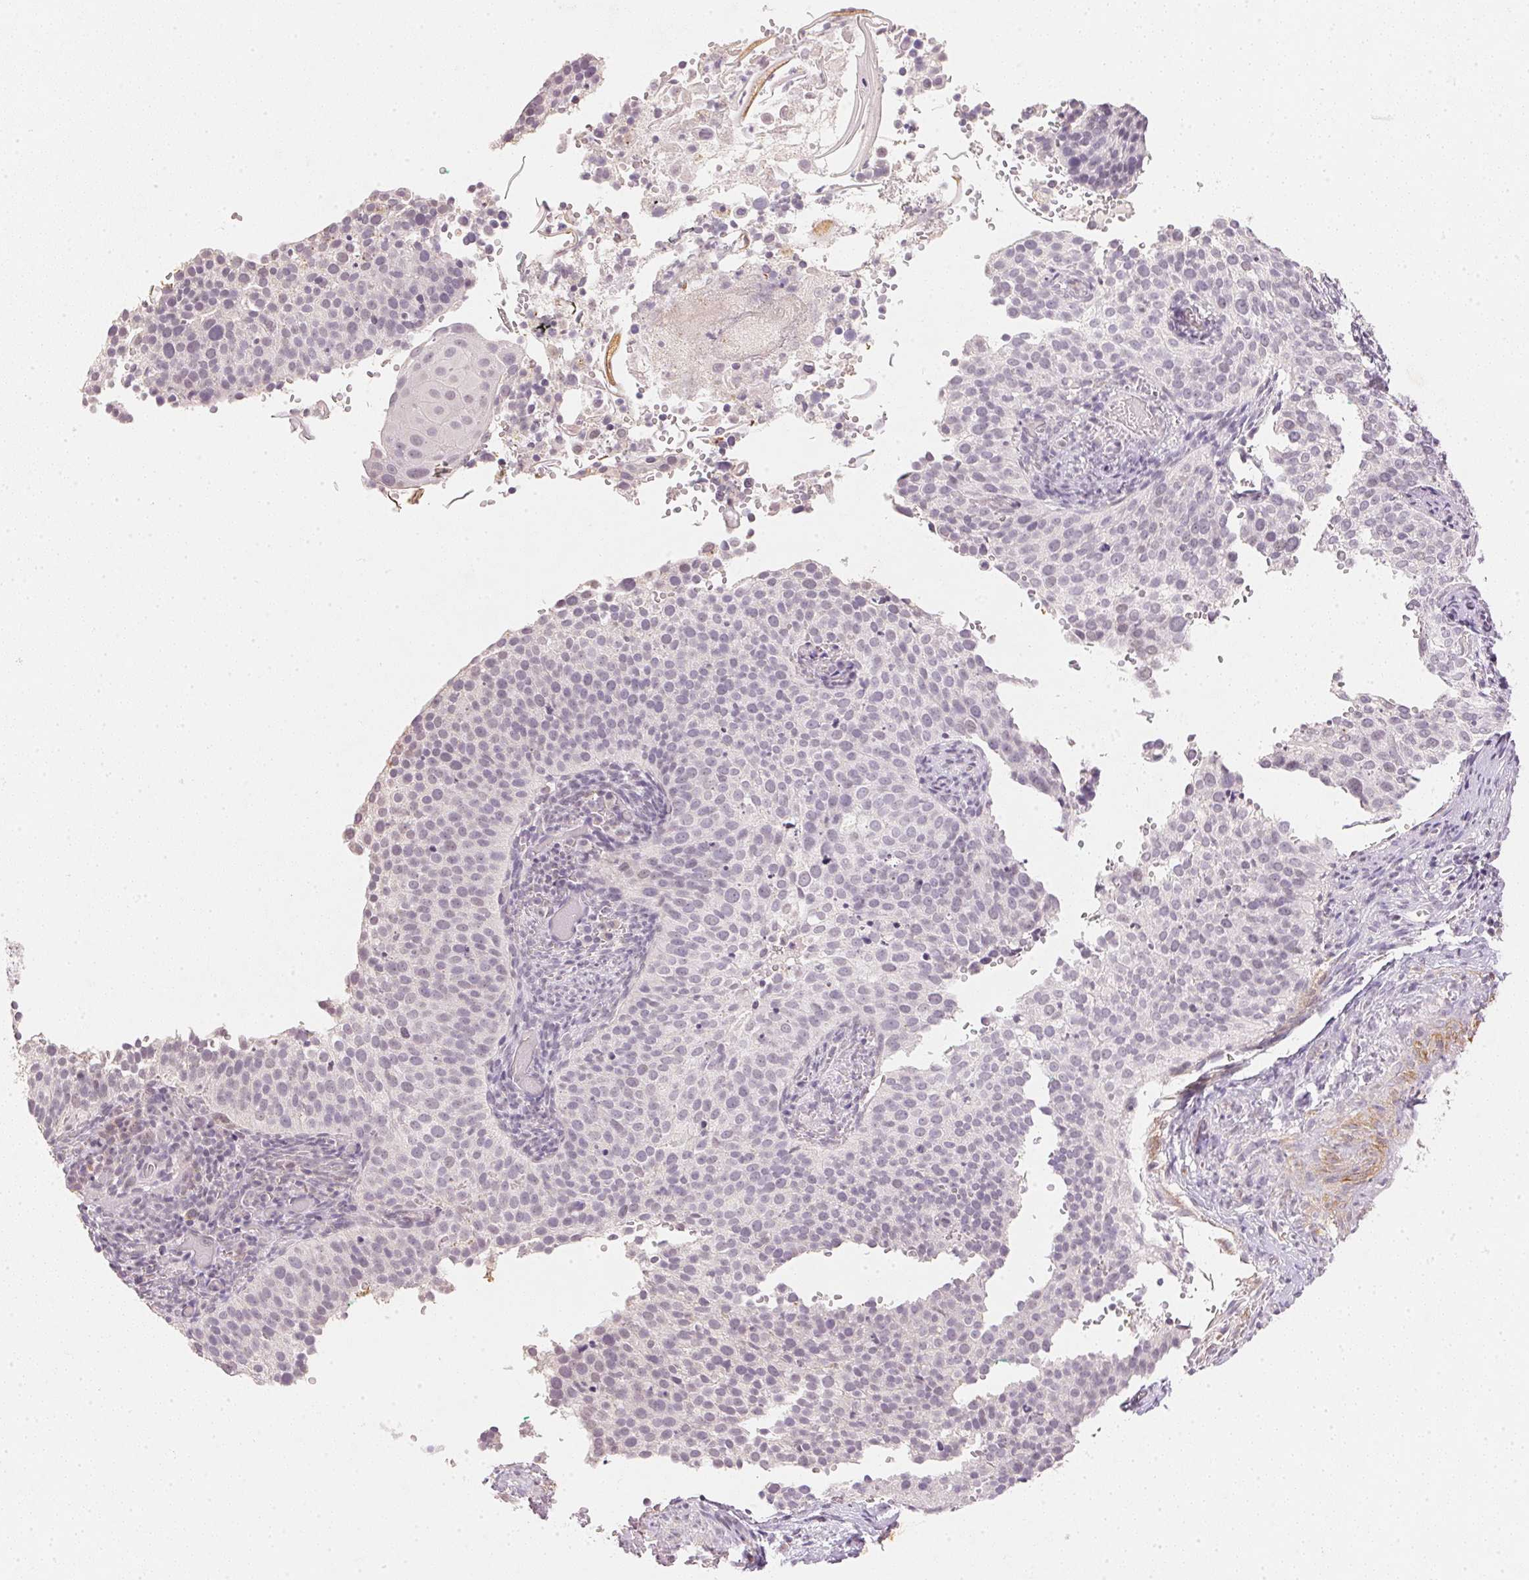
{"staining": {"intensity": "negative", "quantity": "none", "location": "none"}, "tissue": "cervical cancer", "cell_type": "Tumor cells", "image_type": "cancer", "snomed": [{"axis": "morphology", "description": "Squamous cell carcinoma, NOS"}, {"axis": "topography", "description": "Cervix"}], "caption": "High power microscopy histopathology image of an immunohistochemistry micrograph of squamous cell carcinoma (cervical), revealing no significant positivity in tumor cells. (IHC, brightfield microscopy, high magnification).", "gene": "SMTN", "patient": {"sex": "female", "age": 44}}